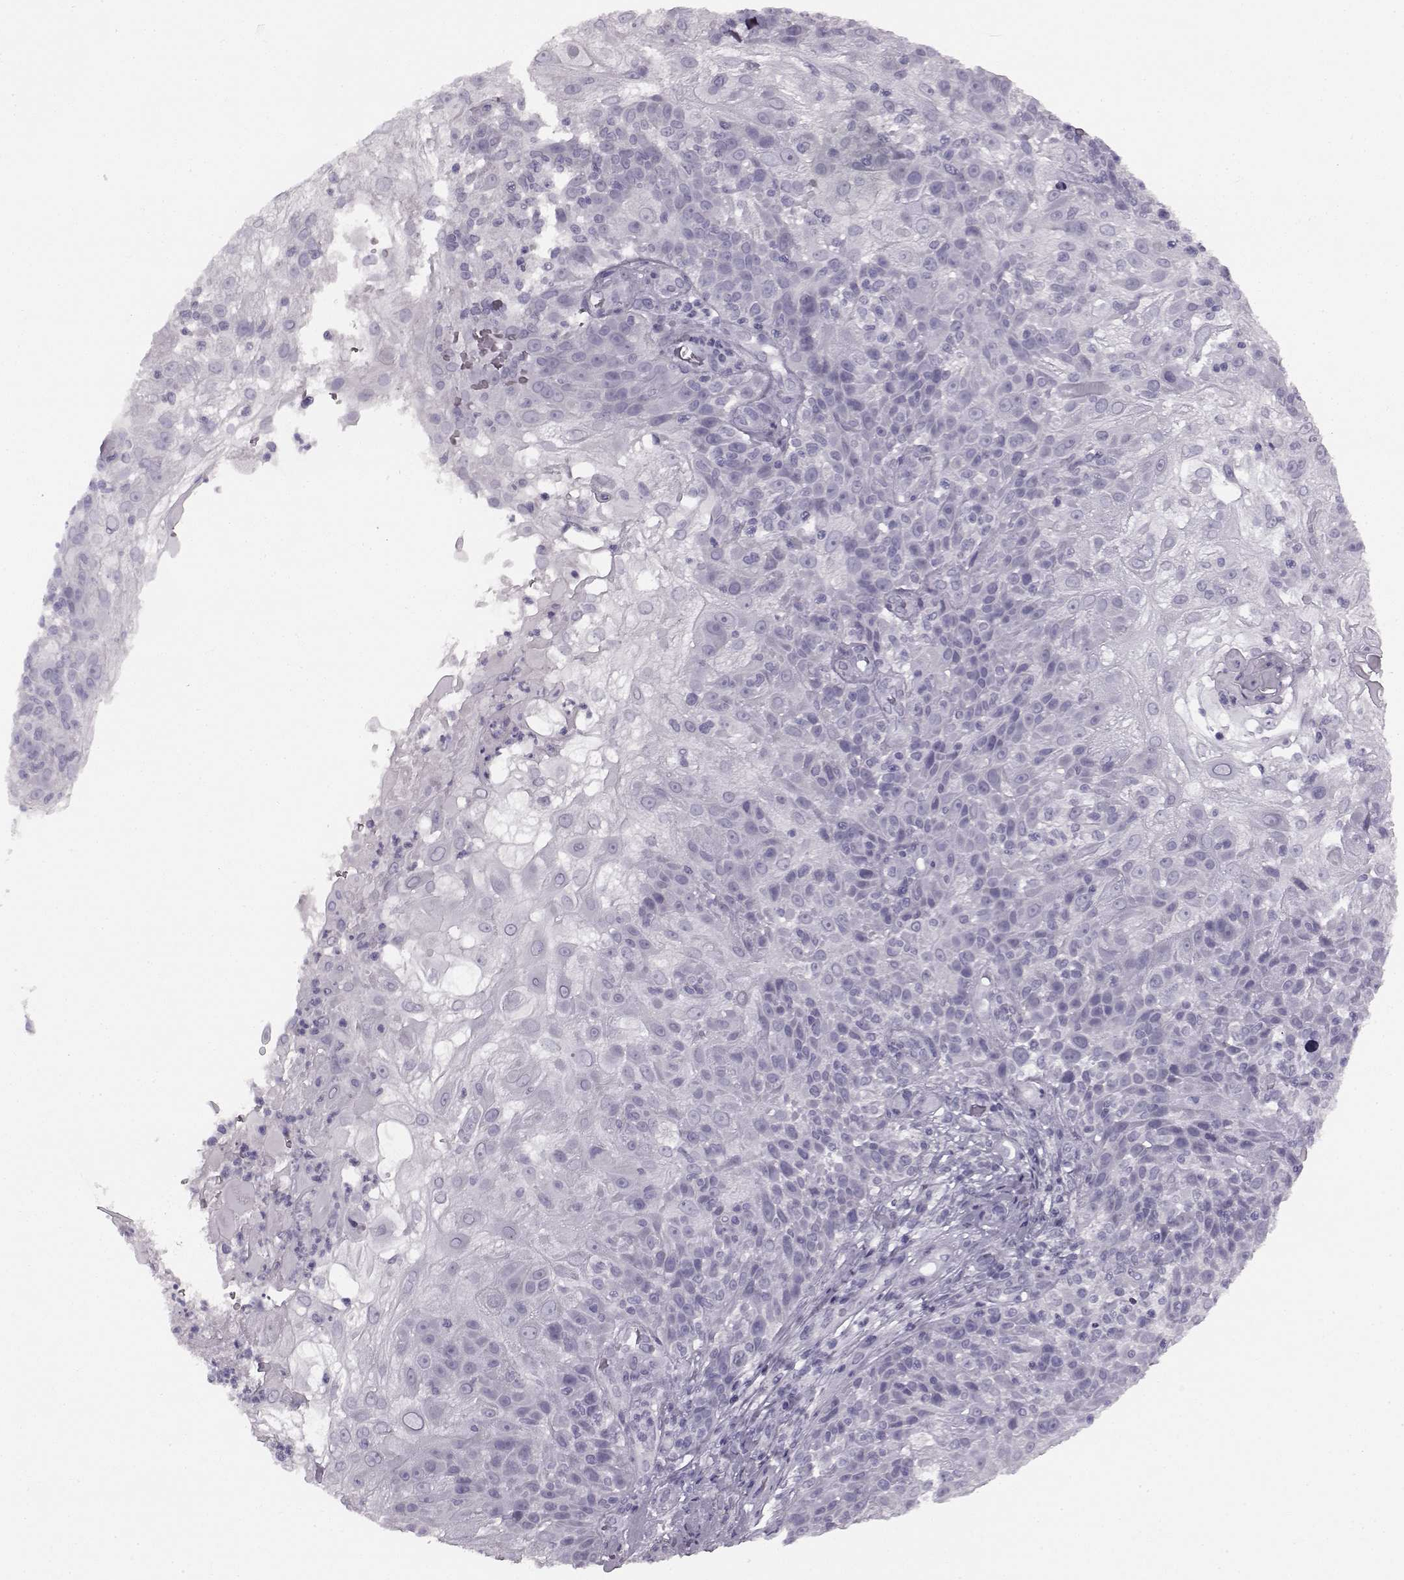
{"staining": {"intensity": "negative", "quantity": "none", "location": "none"}, "tissue": "skin cancer", "cell_type": "Tumor cells", "image_type": "cancer", "snomed": [{"axis": "morphology", "description": "Normal tissue, NOS"}, {"axis": "morphology", "description": "Squamous cell carcinoma, NOS"}, {"axis": "topography", "description": "Skin"}], "caption": "An image of skin cancer (squamous cell carcinoma) stained for a protein reveals no brown staining in tumor cells. The staining is performed using DAB brown chromogen with nuclei counter-stained in using hematoxylin.", "gene": "JSRP1", "patient": {"sex": "female", "age": 83}}